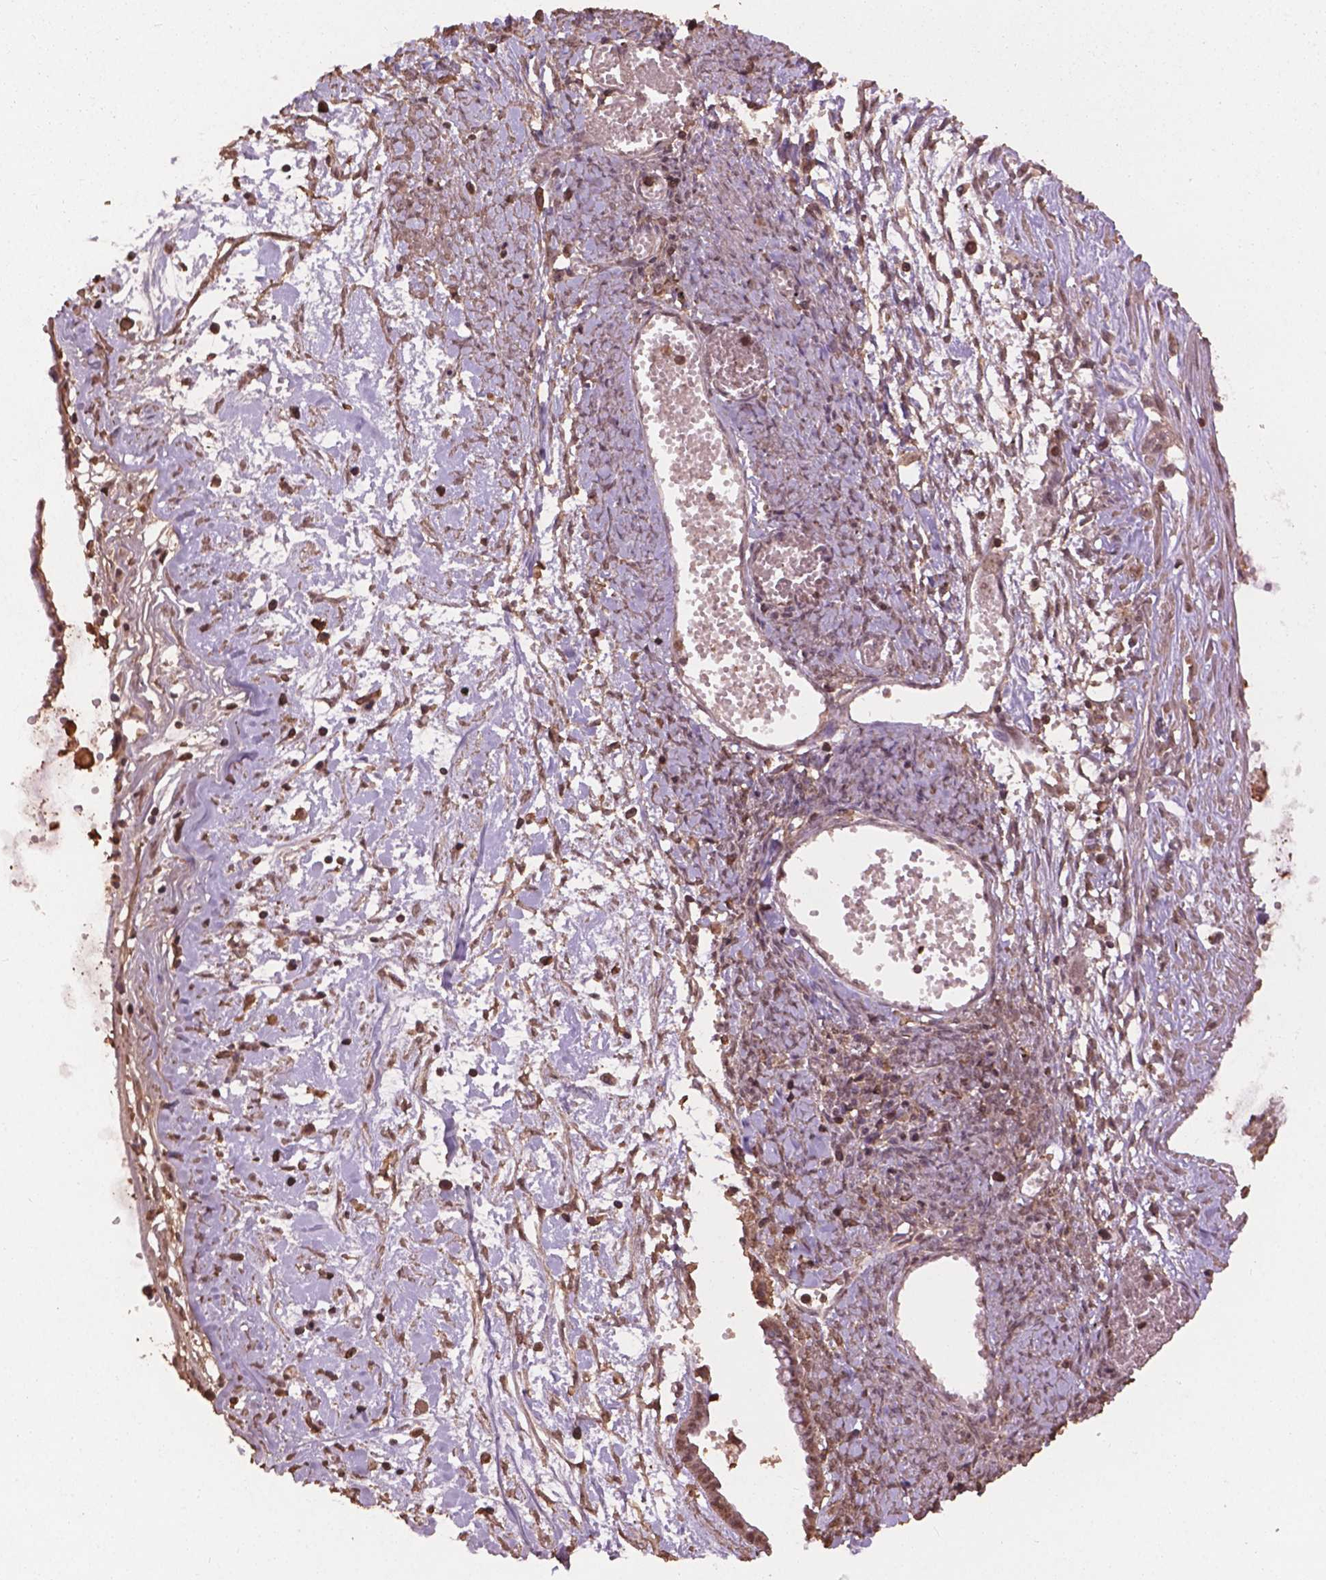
{"staining": {"intensity": "weak", "quantity": ">75%", "location": "cytoplasmic/membranous,nuclear"}, "tissue": "ovarian cancer", "cell_type": "Tumor cells", "image_type": "cancer", "snomed": [{"axis": "morphology", "description": "Cystadenocarcinoma, mucinous, NOS"}, {"axis": "topography", "description": "Ovary"}], "caption": "A high-resolution histopathology image shows IHC staining of ovarian cancer (mucinous cystadenocarcinoma), which demonstrates weak cytoplasmic/membranous and nuclear expression in about >75% of tumor cells. (Brightfield microscopy of DAB IHC at high magnification).", "gene": "BABAM1", "patient": {"sex": "female", "age": 67}}